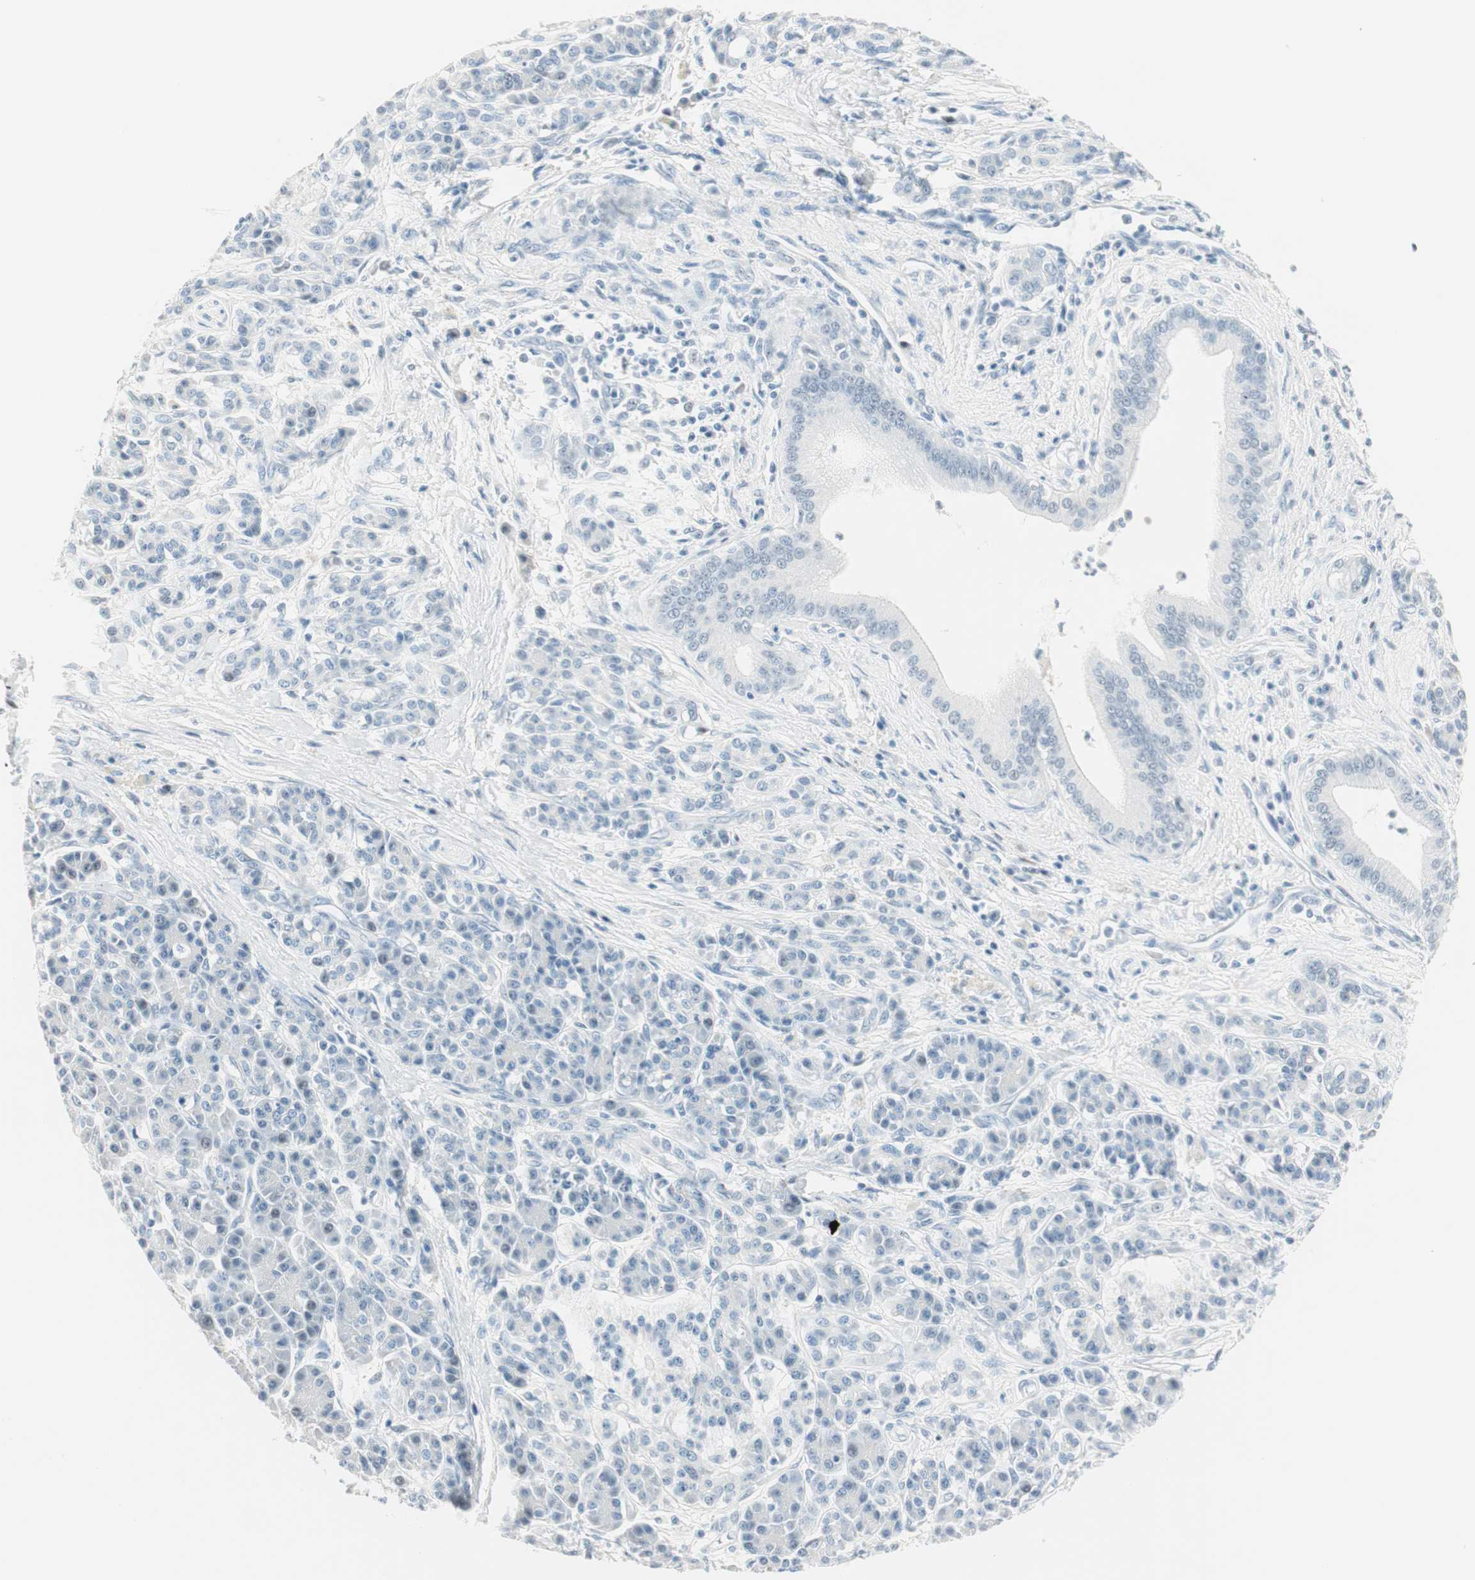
{"staining": {"intensity": "negative", "quantity": "none", "location": "none"}, "tissue": "pancreatic cancer", "cell_type": "Tumor cells", "image_type": "cancer", "snomed": [{"axis": "morphology", "description": "Adenocarcinoma, NOS"}, {"axis": "topography", "description": "Pancreas"}], "caption": "Tumor cells show no significant expression in adenocarcinoma (pancreatic).", "gene": "HOXB13", "patient": {"sex": "male", "age": 59}}